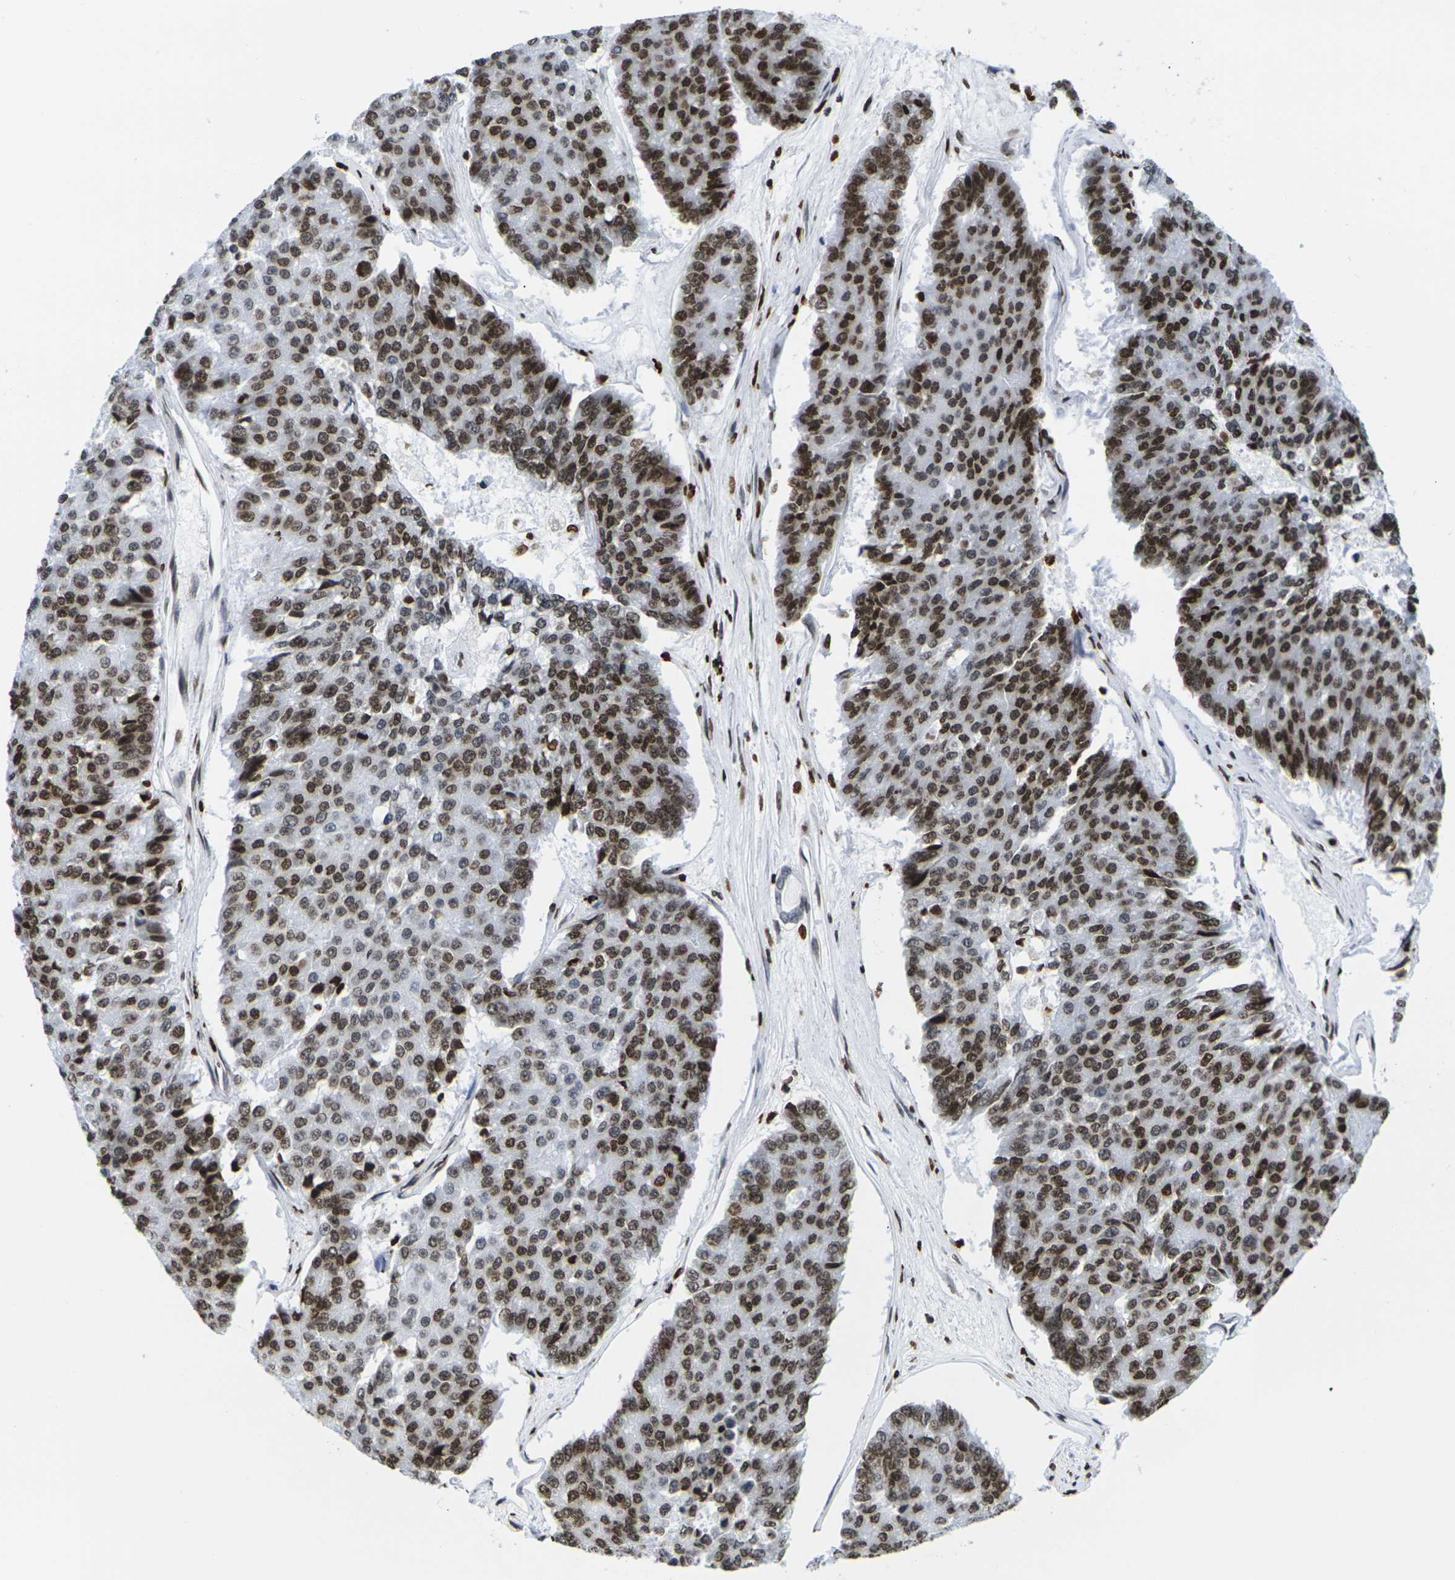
{"staining": {"intensity": "strong", "quantity": ">75%", "location": "cytoplasmic/membranous,nuclear"}, "tissue": "pancreatic cancer", "cell_type": "Tumor cells", "image_type": "cancer", "snomed": [{"axis": "morphology", "description": "Adenocarcinoma, NOS"}, {"axis": "topography", "description": "Pancreas"}], "caption": "Pancreatic cancer (adenocarcinoma) stained for a protein reveals strong cytoplasmic/membranous and nuclear positivity in tumor cells.", "gene": "H2AC21", "patient": {"sex": "male", "age": 50}}